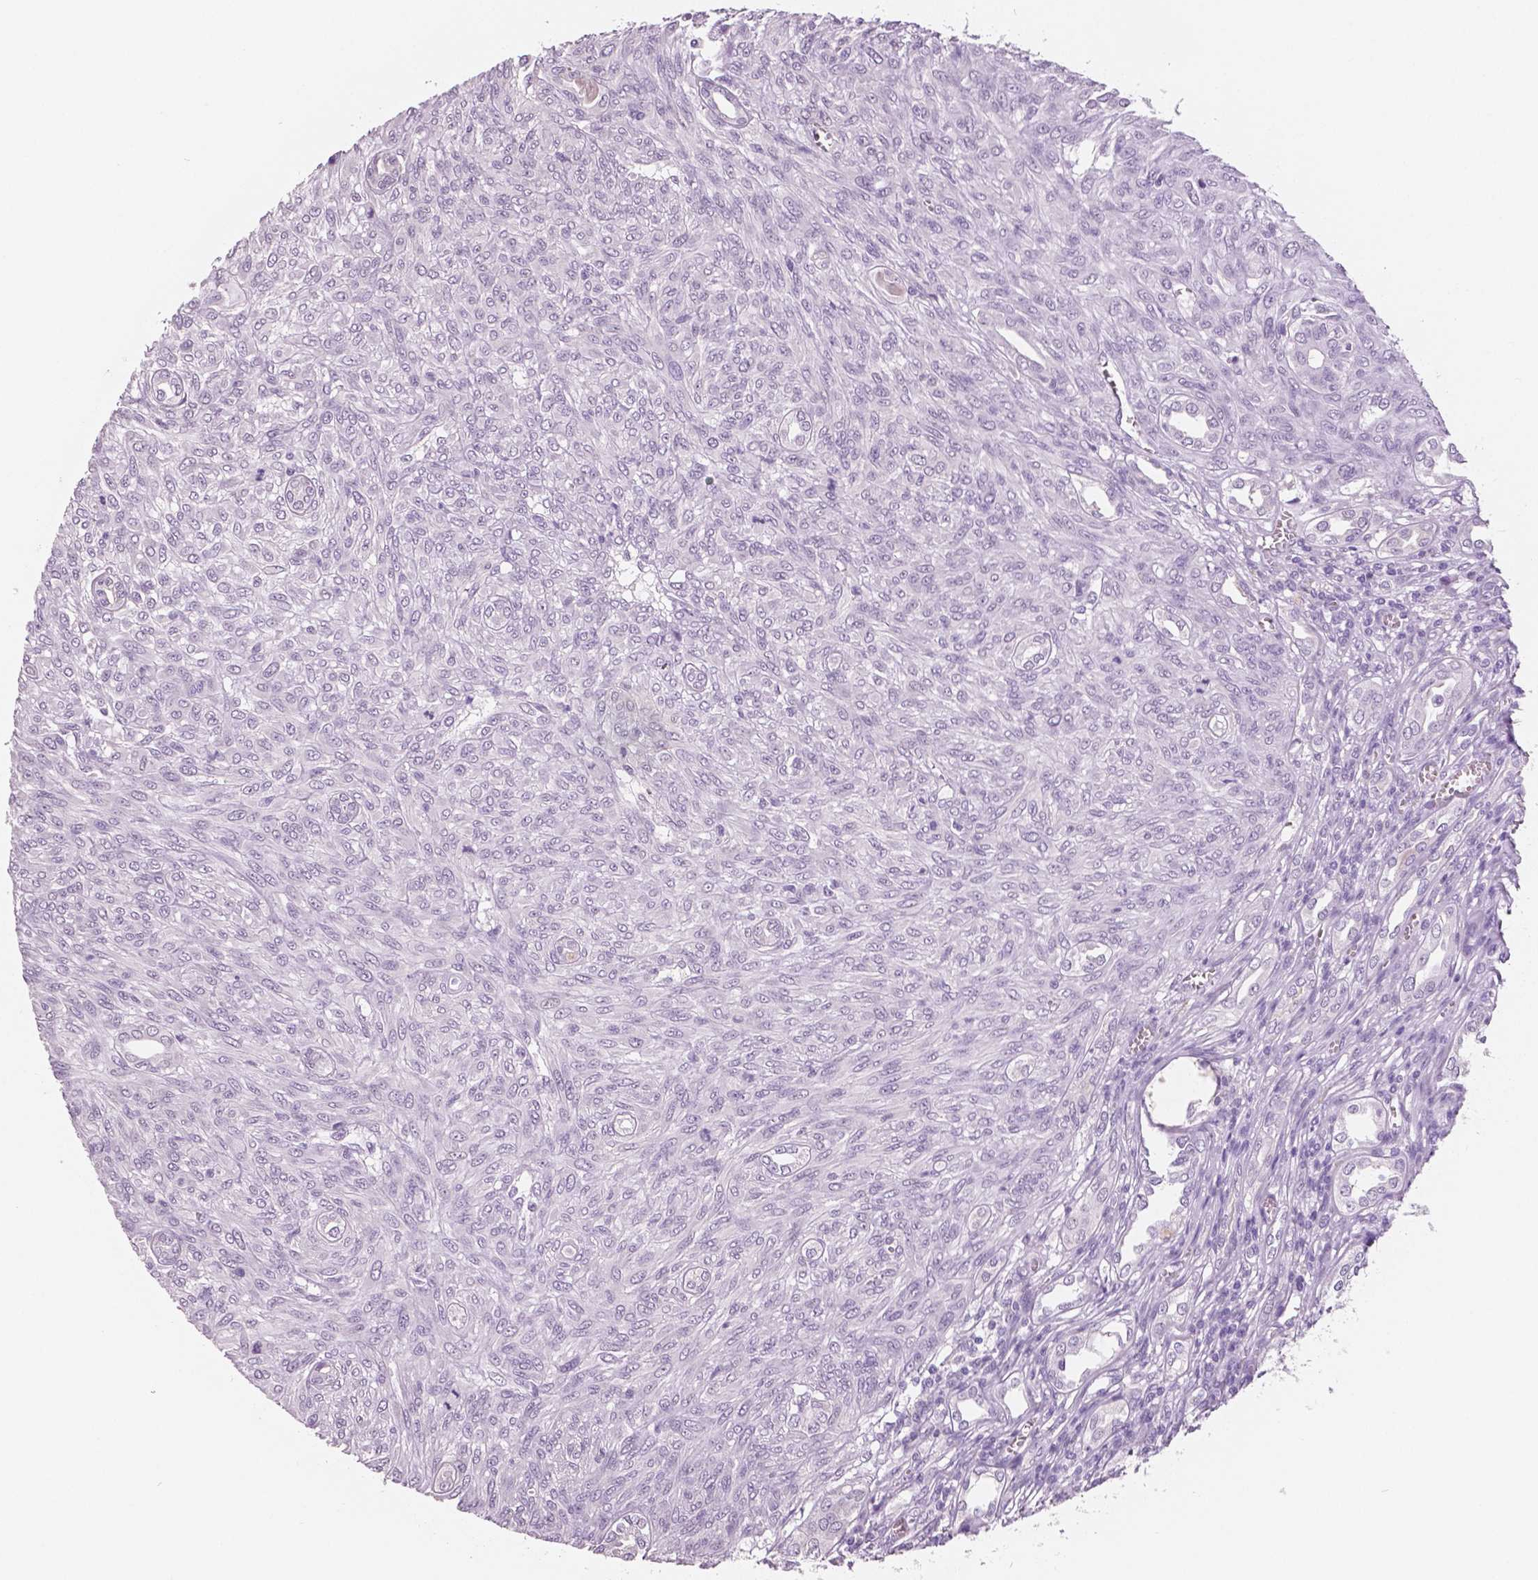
{"staining": {"intensity": "negative", "quantity": "none", "location": "none"}, "tissue": "renal cancer", "cell_type": "Tumor cells", "image_type": "cancer", "snomed": [{"axis": "morphology", "description": "Adenocarcinoma, NOS"}, {"axis": "topography", "description": "Kidney"}], "caption": "Immunohistochemistry (IHC) of human renal cancer (adenocarcinoma) displays no staining in tumor cells.", "gene": "NECAB2", "patient": {"sex": "male", "age": 58}}